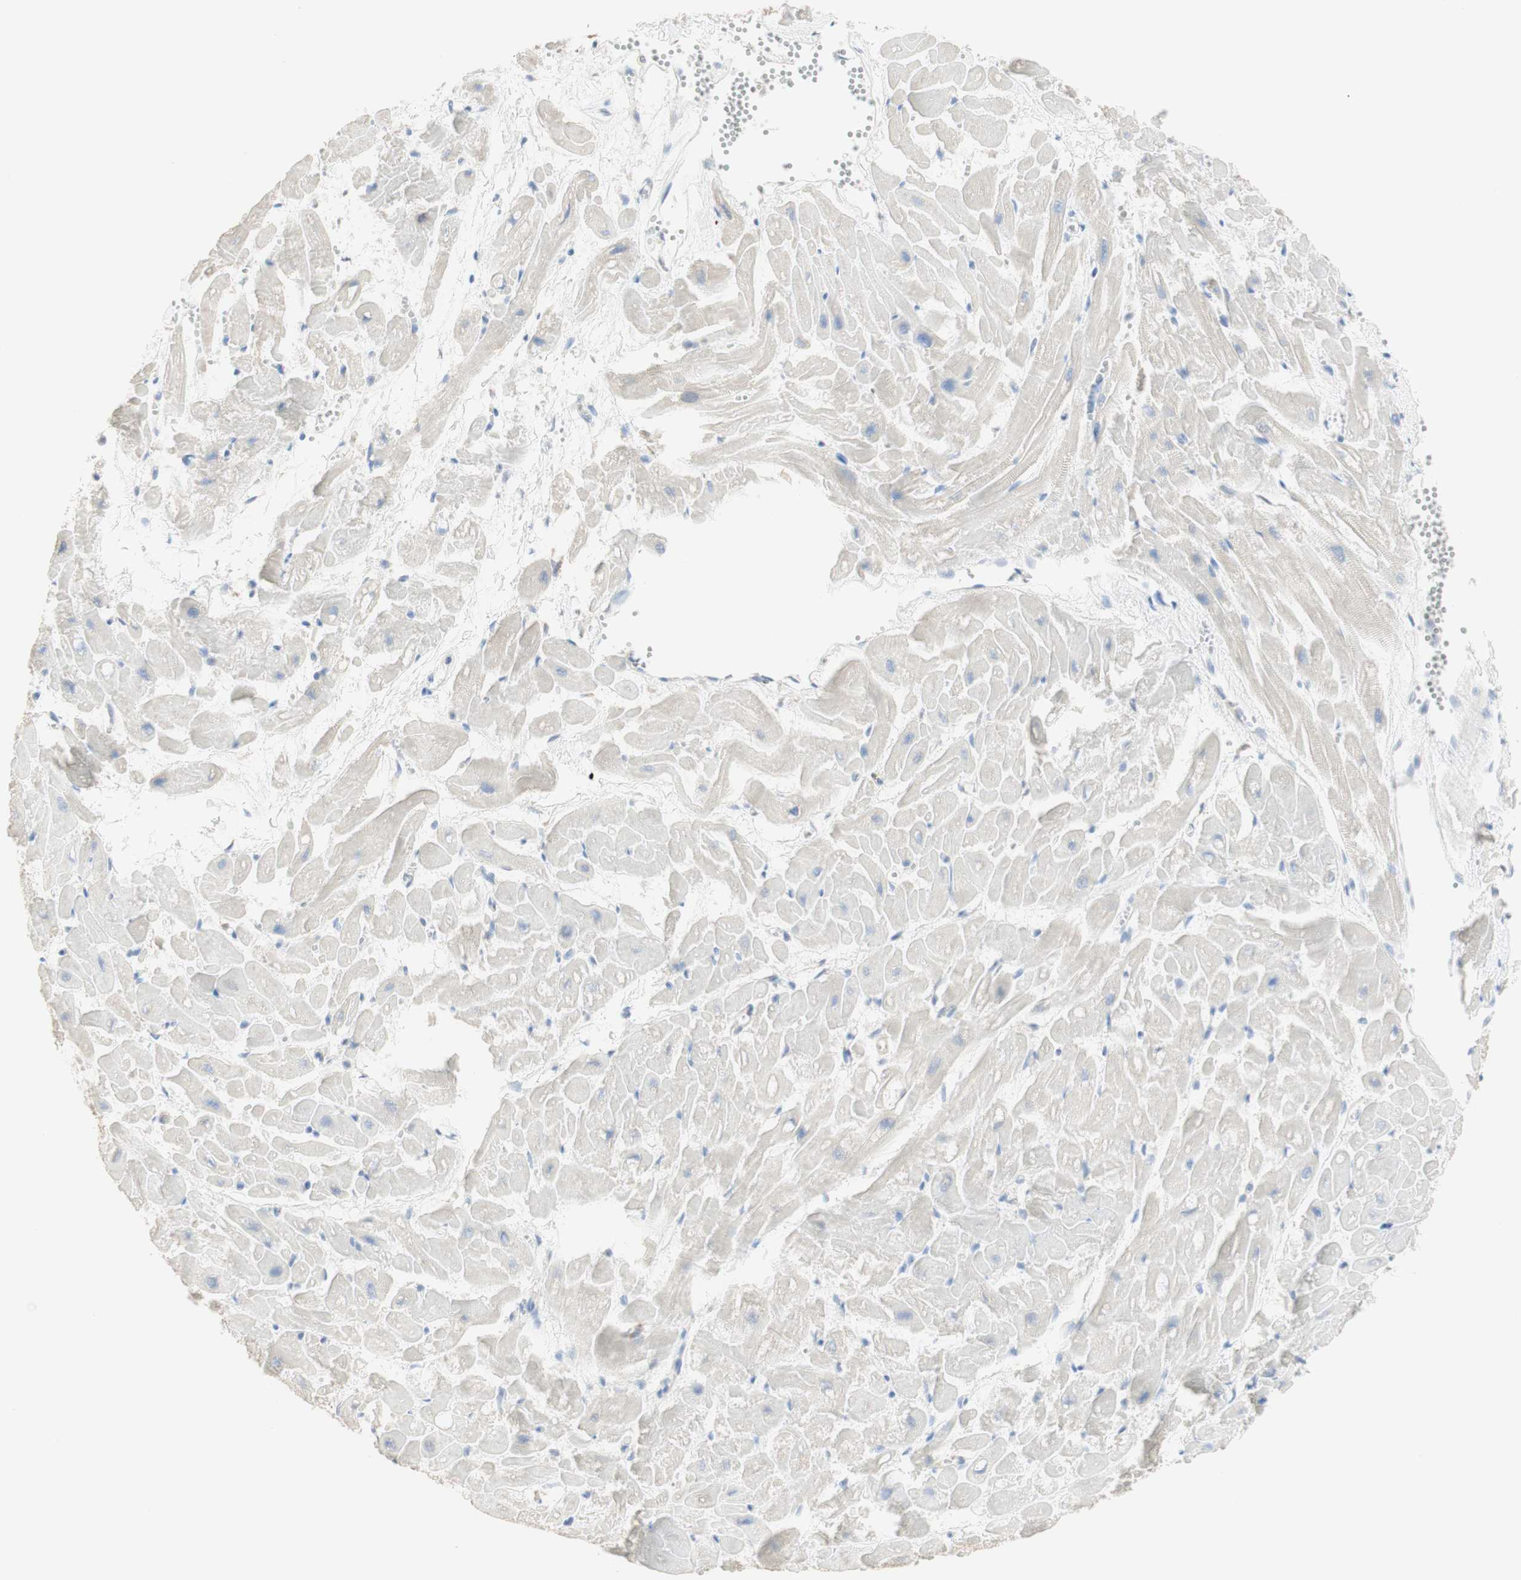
{"staining": {"intensity": "negative", "quantity": "none", "location": "none"}, "tissue": "heart muscle", "cell_type": "Cardiomyocytes", "image_type": "normal", "snomed": [{"axis": "morphology", "description": "Normal tissue, NOS"}, {"axis": "topography", "description": "Heart"}], "caption": "This photomicrograph is of unremarkable heart muscle stained with immunohistochemistry to label a protein in brown with the nuclei are counter-stained blue. There is no staining in cardiomyocytes.", "gene": "COMT", "patient": {"sex": "female", "age": 19}}